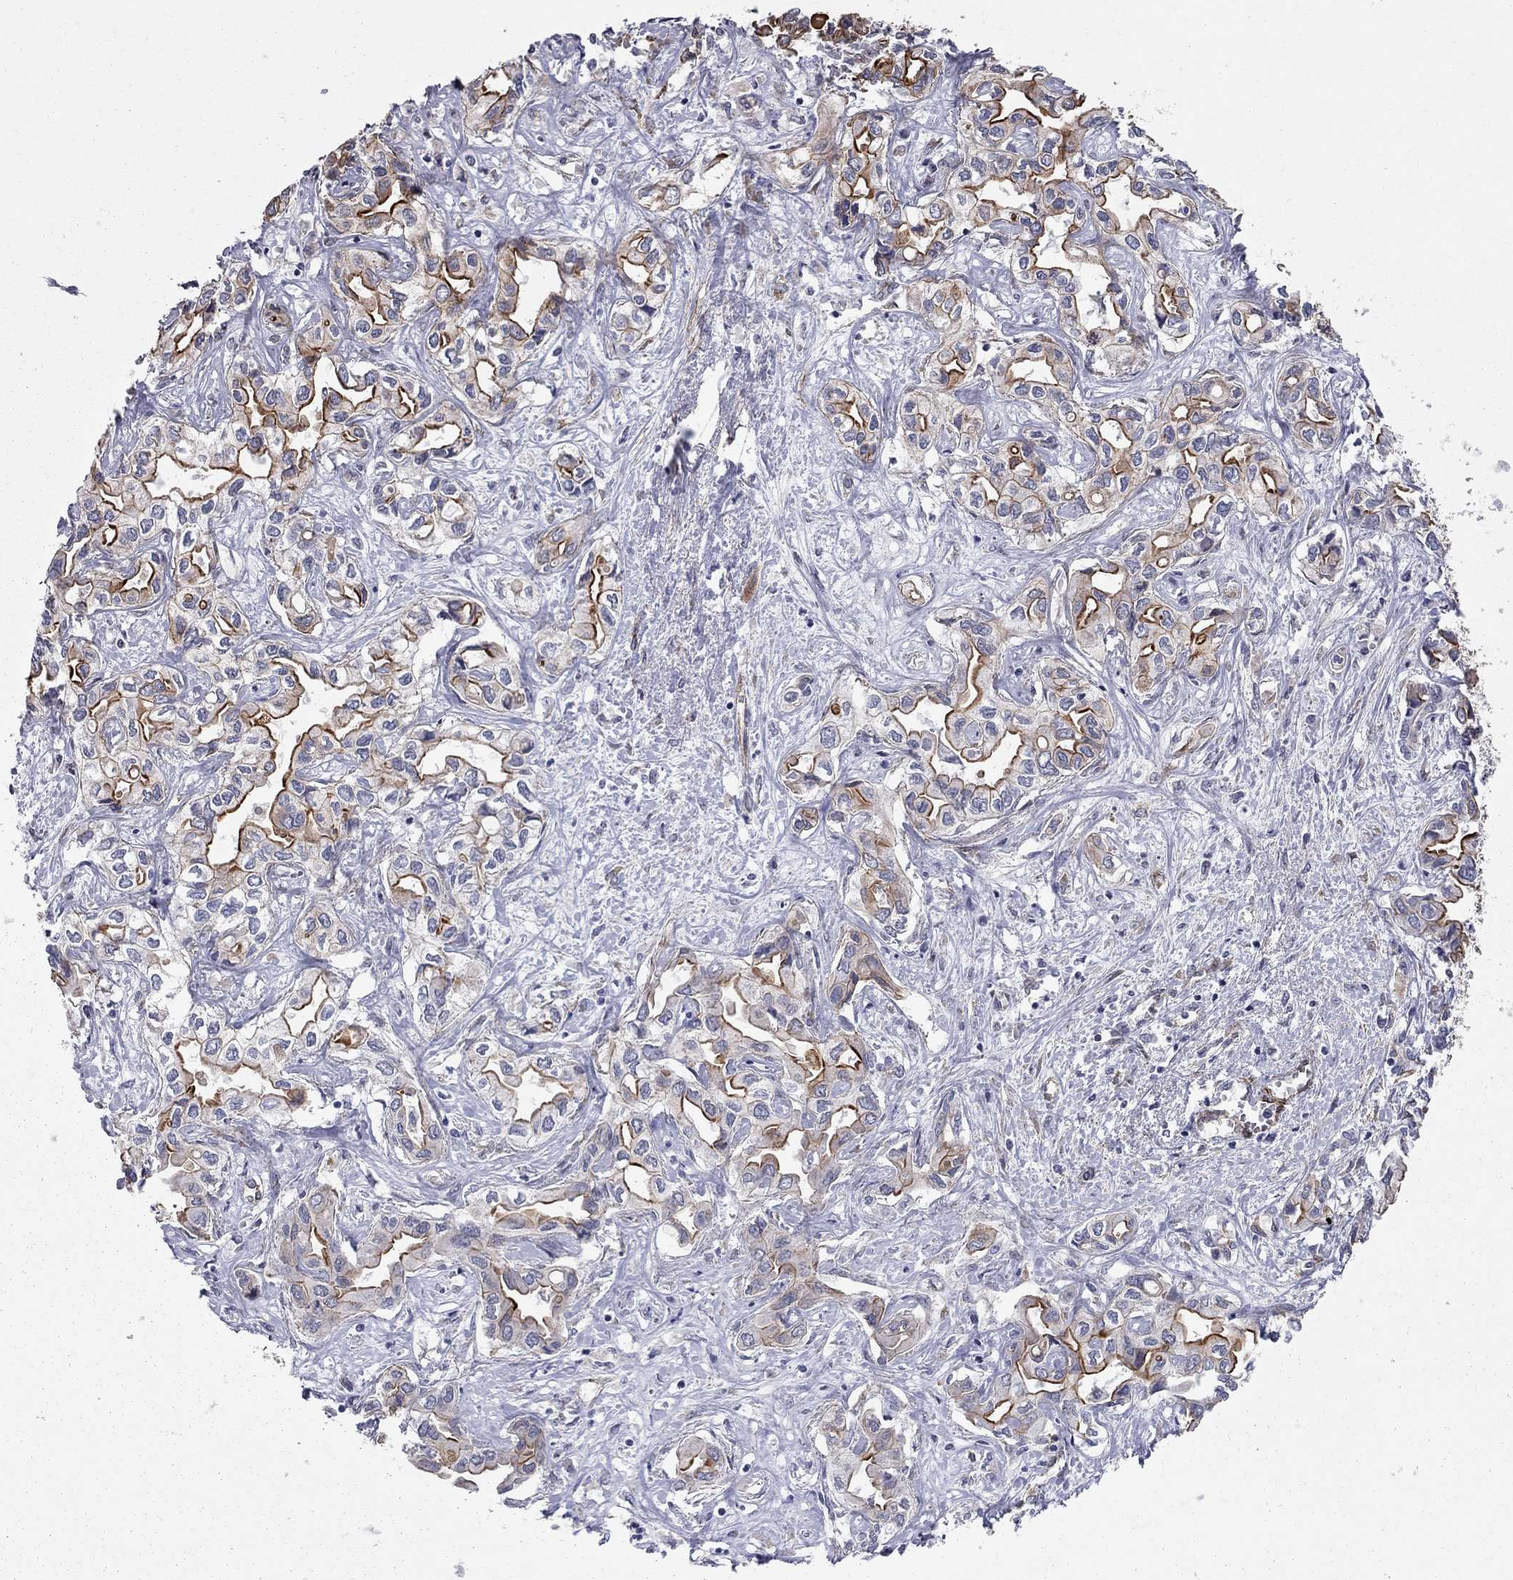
{"staining": {"intensity": "strong", "quantity": "25%-75%", "location": "cytoplasmic/membranous"}, "tissue": "liver cancer", "cell_type": "Tumor cells", "image_type": "cancer", "snomed": [{"axis": "morphology", "description": "Cholangiocarcinoma"}, {"axis": "topography", "description": "Liver"}], "caption": "Protein expression analysis of human liver cancer reveals strong cytoplasmic/membranous positivity in approximately 25%-75% of tumor cells.", "gene": "BICDL2", "patient": {"sex": "female", "age": 64}}